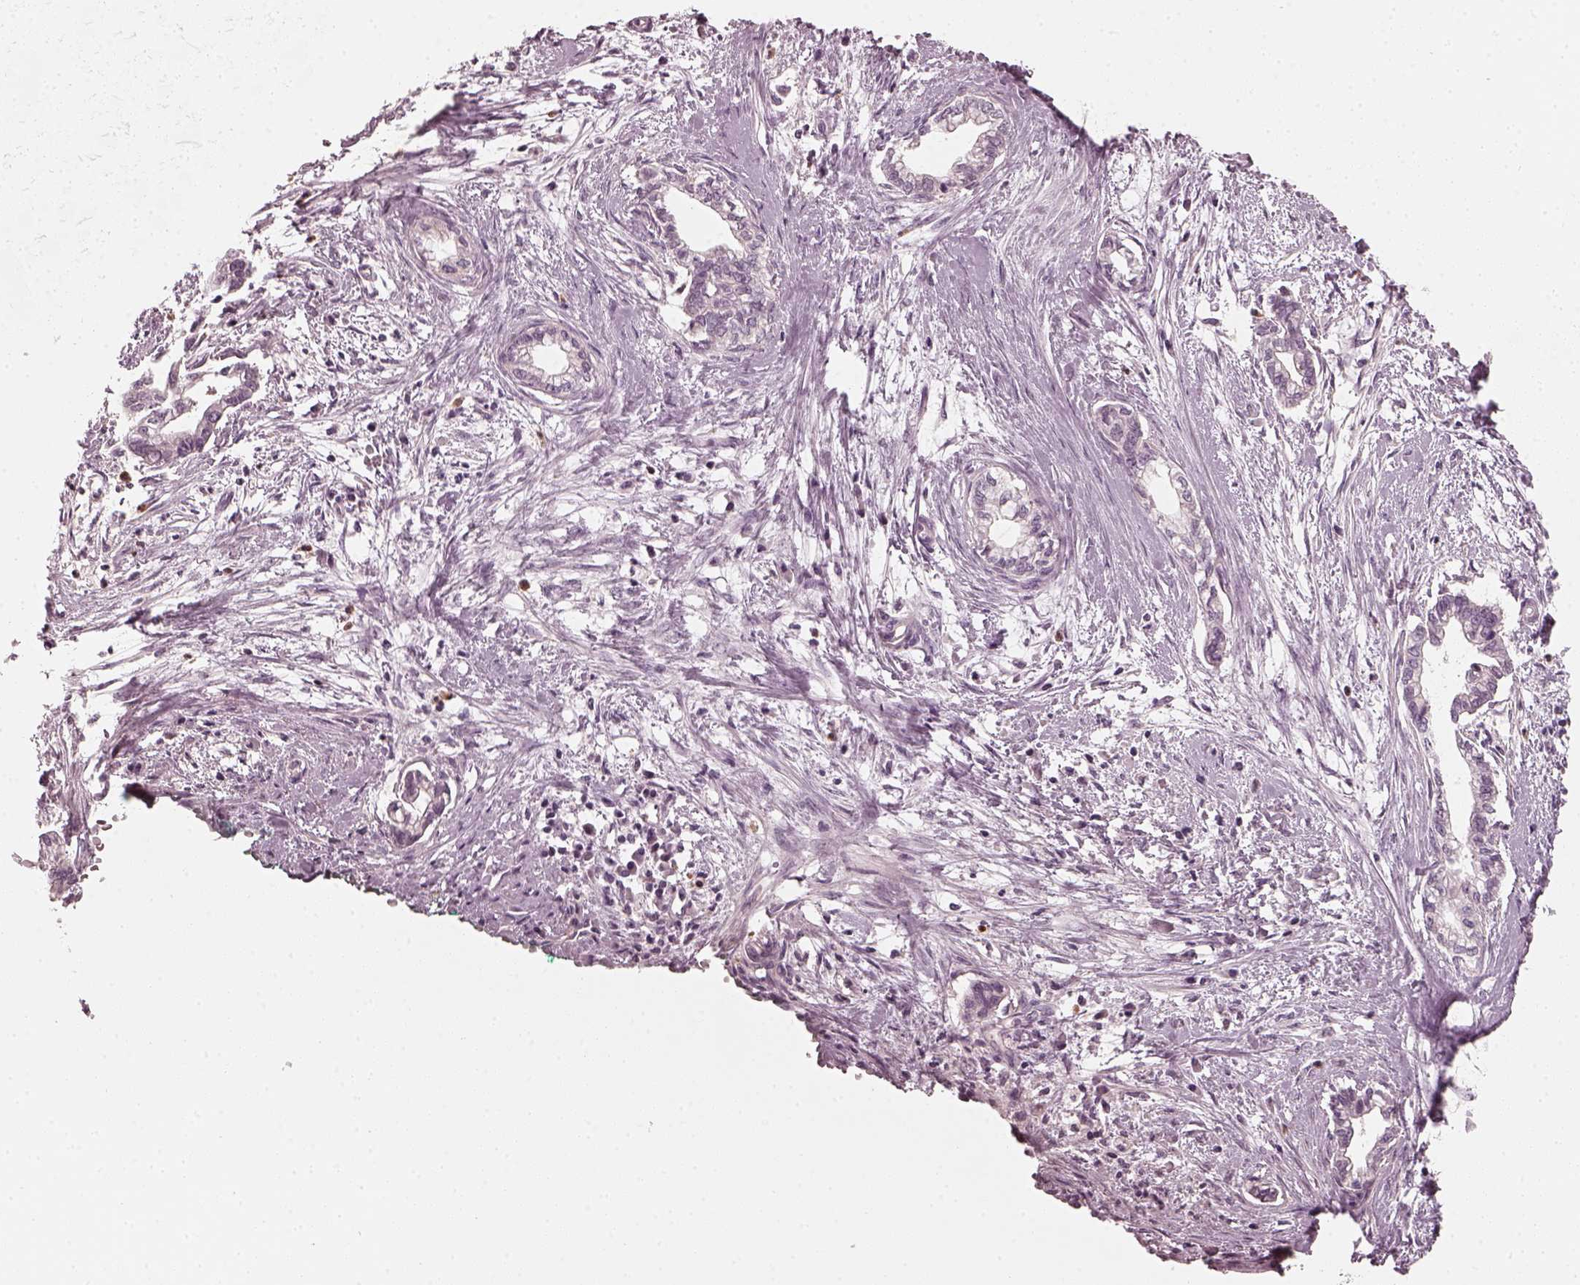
{"staining": {"intensity": "negative", "quantity": "none", "location": "none"}, "tissue": "cervical cancer", "cell_type": "Tumor cells", "image_type": "cancer", "snomed": [{"axis": "morphology", "description": "Adenocarcinoma, NOS"}, {"axis": "topography", "description": "Cervix"}], "caption": "Immunohistochemistry (IHC) of cervical adenocarcinoma displays no staining in tumor cells. The staining was performed using DAB (3,3'-diaminobenzidine) to visualize the protein expression in brown, while the nuclei were stained in blue with hematoxylin (Magnification: 20x).", "gene": "CHIT1", "patient": {"sex": "female", "age": 62}}